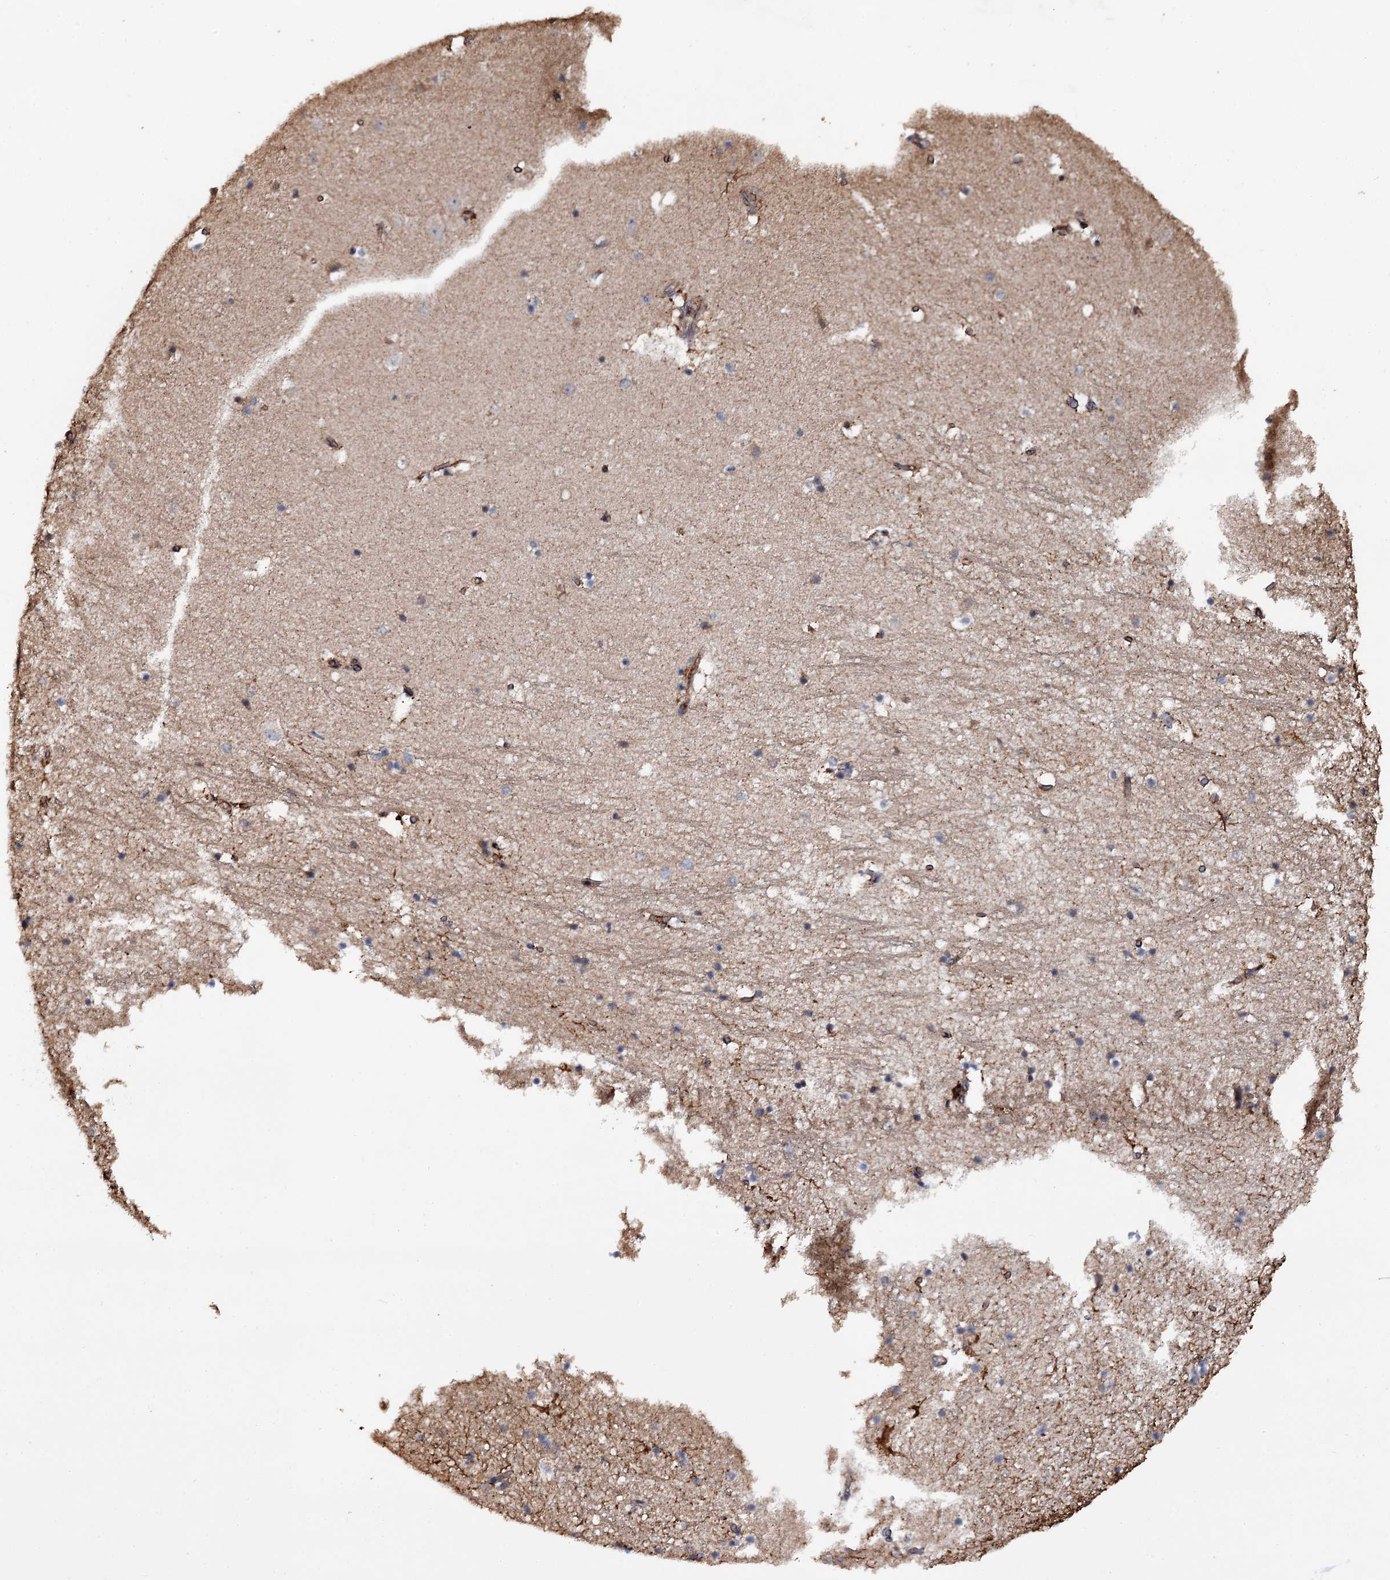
{"staining": {"intensity": "moderate", "quantity": "<25%", "location": "cytoplasmic/membranous"}, "tissue": "hippocampus", "cell_type": "Glial cells", "image_type": "normal", "snomed": [{"axis": "morphology", "description": "Normal tissue, NOS"}, {"axis": "topography", "description": "Hippocampus"}], "caption": "Protein expression analysis of normal hippocampus displays moderate cytoplasmic/membranous expression in approximately <25% of glial cells. The staining was performed using DAB (3,3'-diaminobenzidine), with brown indicating positive protein expression. Nuclei are stained blue with hematoxylin.", "gene": "TTC23", "patient": {"sex": "female", "age": 52}}